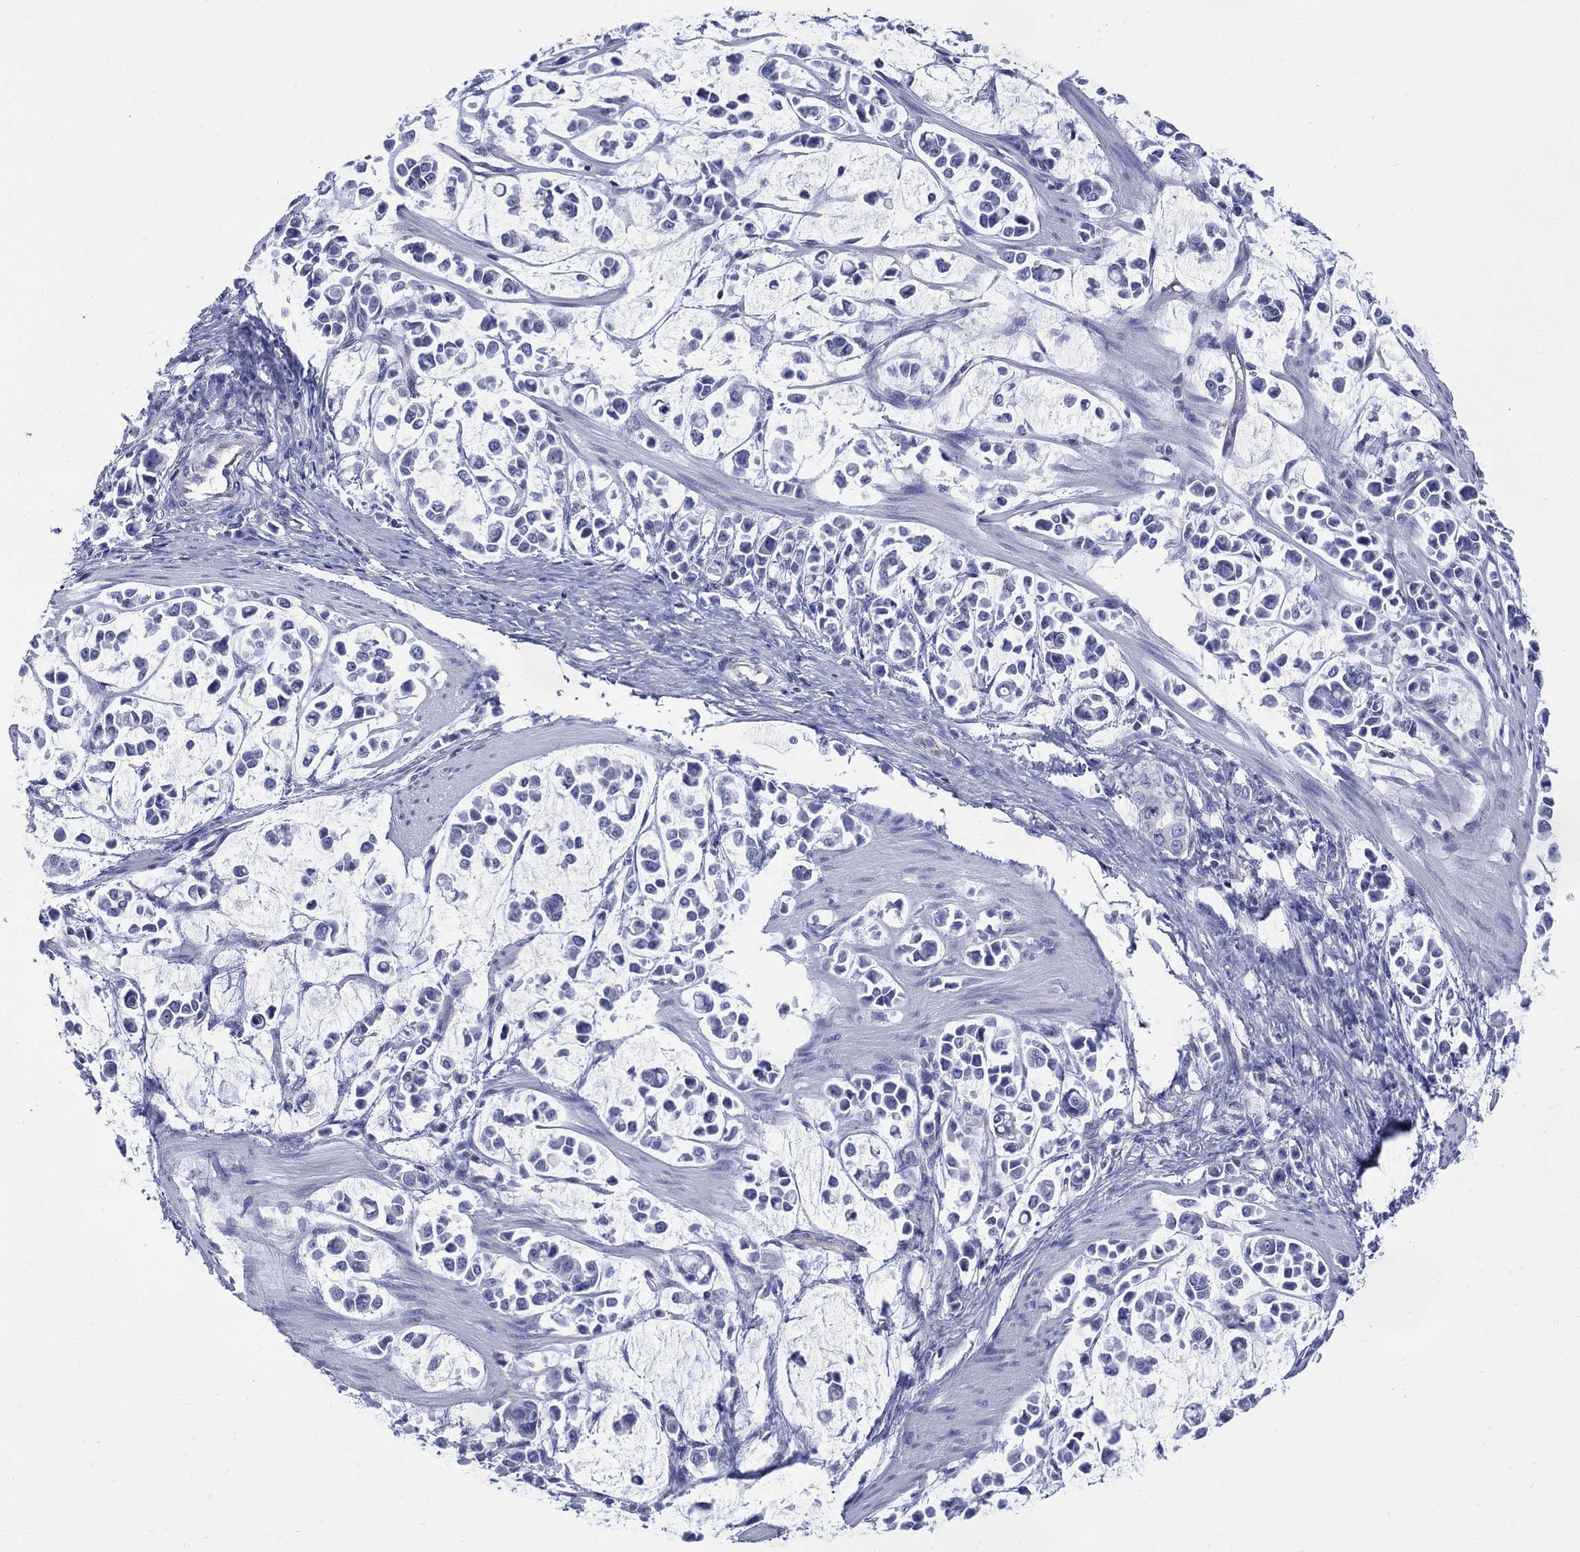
{"staining": {"intensity": "negative", "quantity": "none", "location": "none"}, "tissue": "stomach cancer", "cell_type": "Tumor cells", "image_type": "cancer", "snomed": [{"axis": "morphology", "description": "Adenocarcinoma, NOS"}, {"axis": "topography", "description": "Stomach"}], "caption": "Immunohistochemistry histopathology image of human adenocarcinoma (stomach) stained for a protein (brown), which demonstrates no staining in tumor cells. (DAB (3,3'-diaminobenzidine) immunohistochemistry, high magnification).", "gene": "DDI1", "patient": {"sex": "male", "age": 82}}